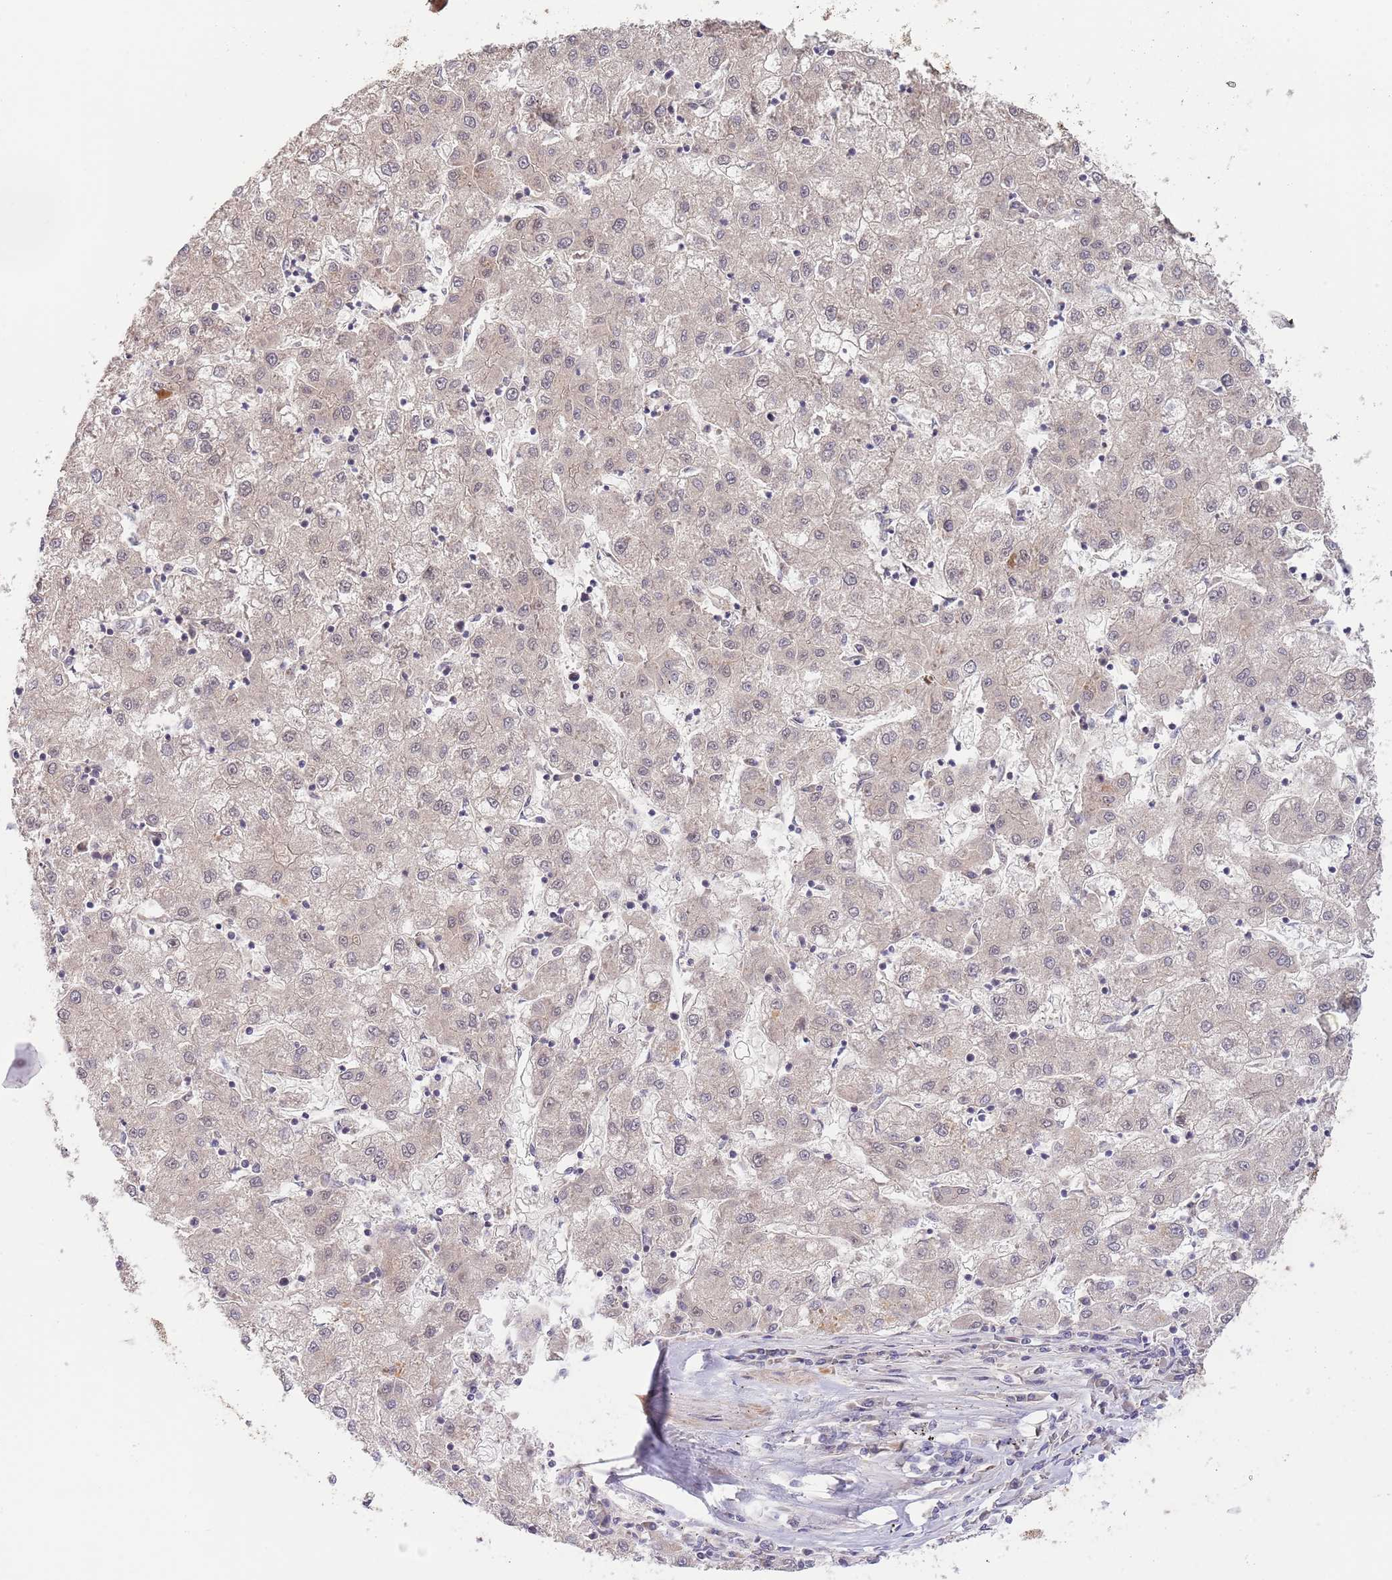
{"staining": {"intensity": "weak", "quantity": "<25%", "location": "nuclear"}, "tissue": "liver cancer", "cell_type": "Tumor cells", "image_type": "cancer", "snomed": [{"axis": "morphology", "description": "Carcinoma, Hepatocellular, NOS"}, {"axis": "topography", "description": "Liver"}], "caption": "IHC of human hepatocellular carcinoma (liver) displays no positivity in tumor cells.", "gene": "PRR16", "patient": {"sex": "male", "age": 72}}